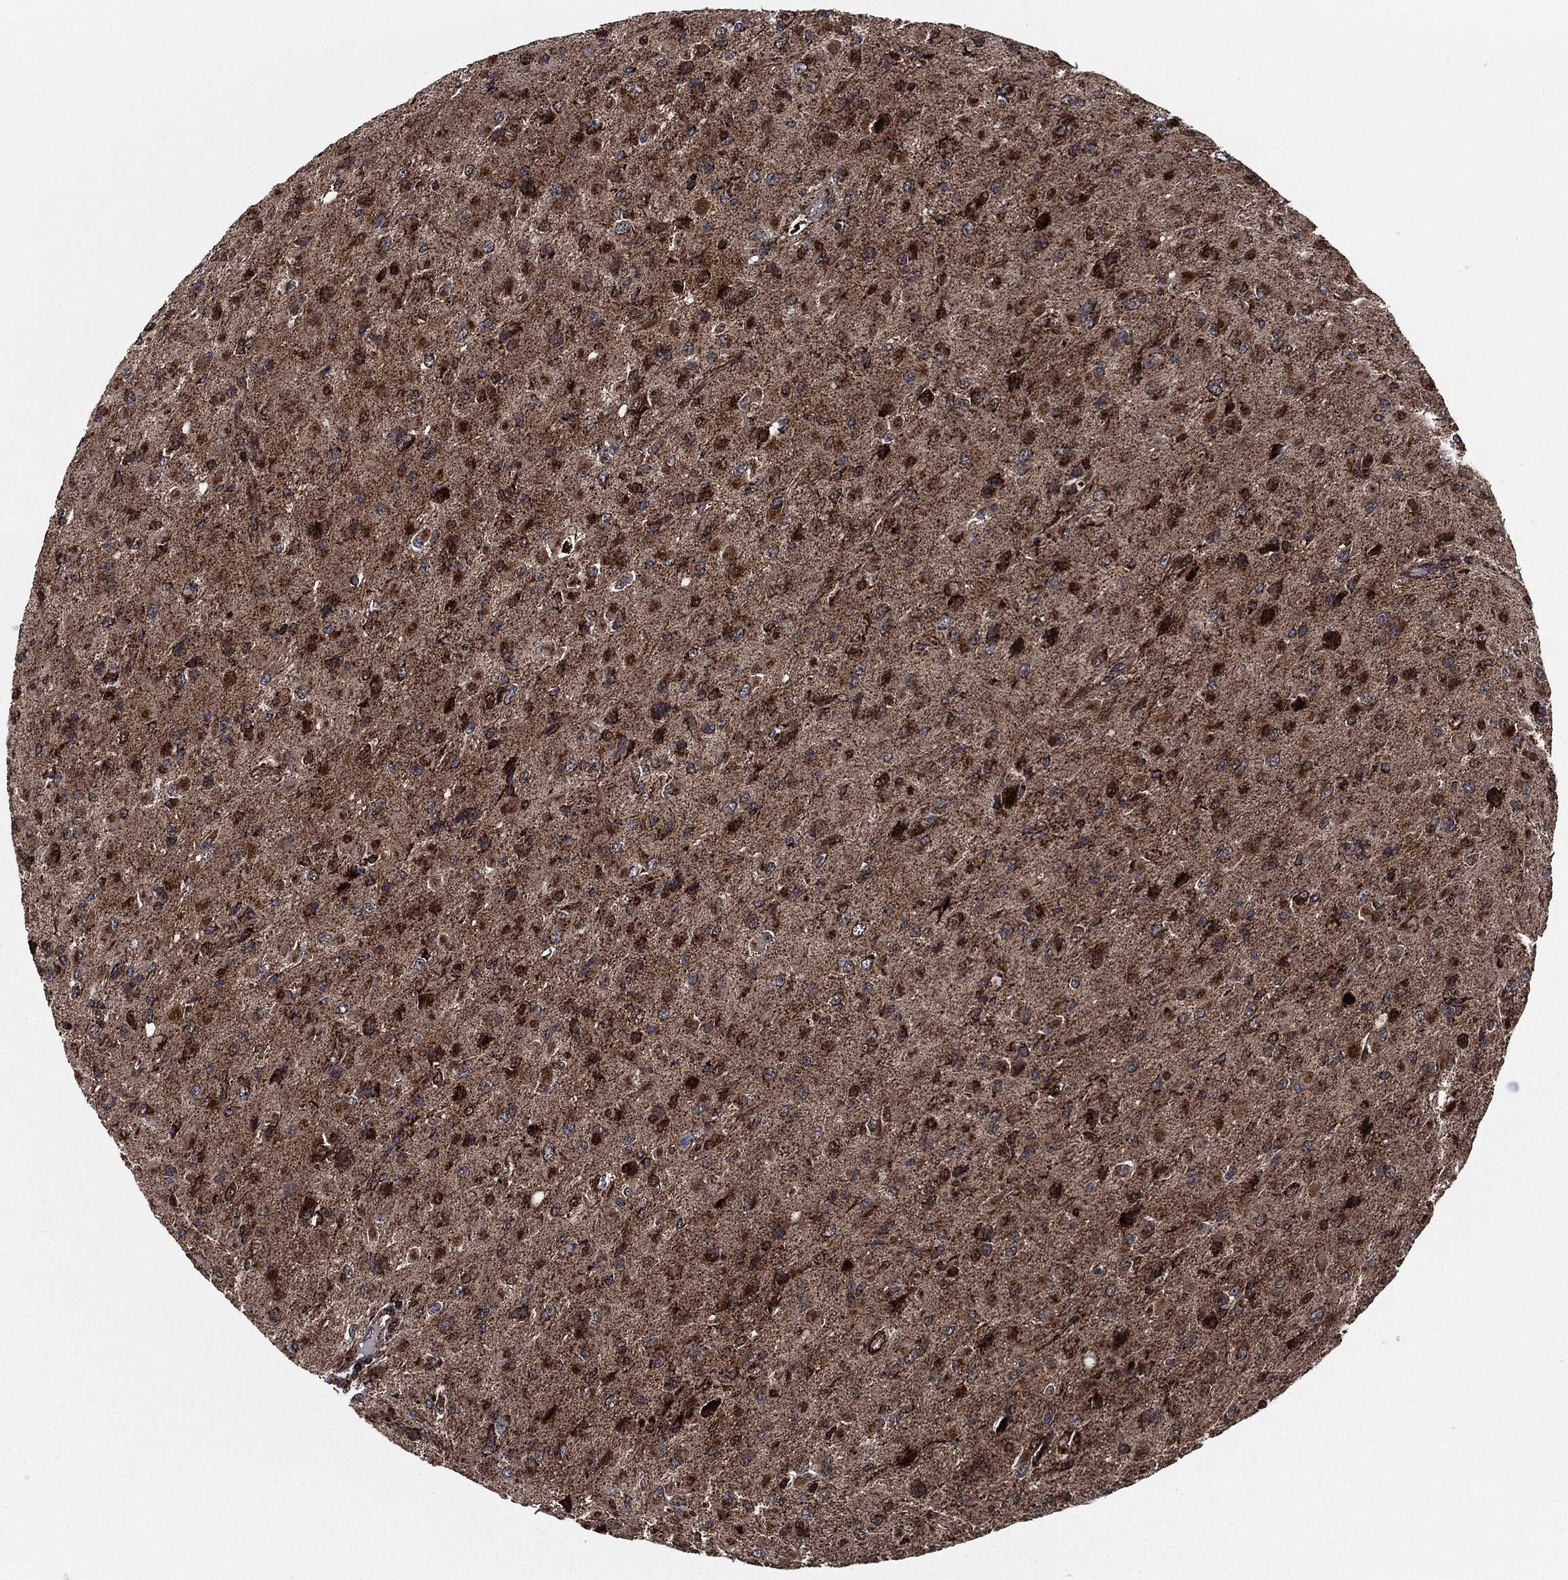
{"staining": {"intensity": "strong", "quantity": "25%-75%", "location": "cytoplasmic/membranous"}, "tissue": "glioma", "cell_type": "Tumor cells", "image_type": "cancer", "snomed": [{"axis": "morphology", "description": "Glioma, malignant, High grade"}, {"axis": "topography", "description": "Cerebral cortex"}], "caption": "A histopathology image showing strong cytoplasmic/membranous expression in about 25%-75% of tumor cells in glioma, as visualized by brown immunohistochemical staining.", "gene": "FH", "patient": {"sex": "male", "age": 35}}